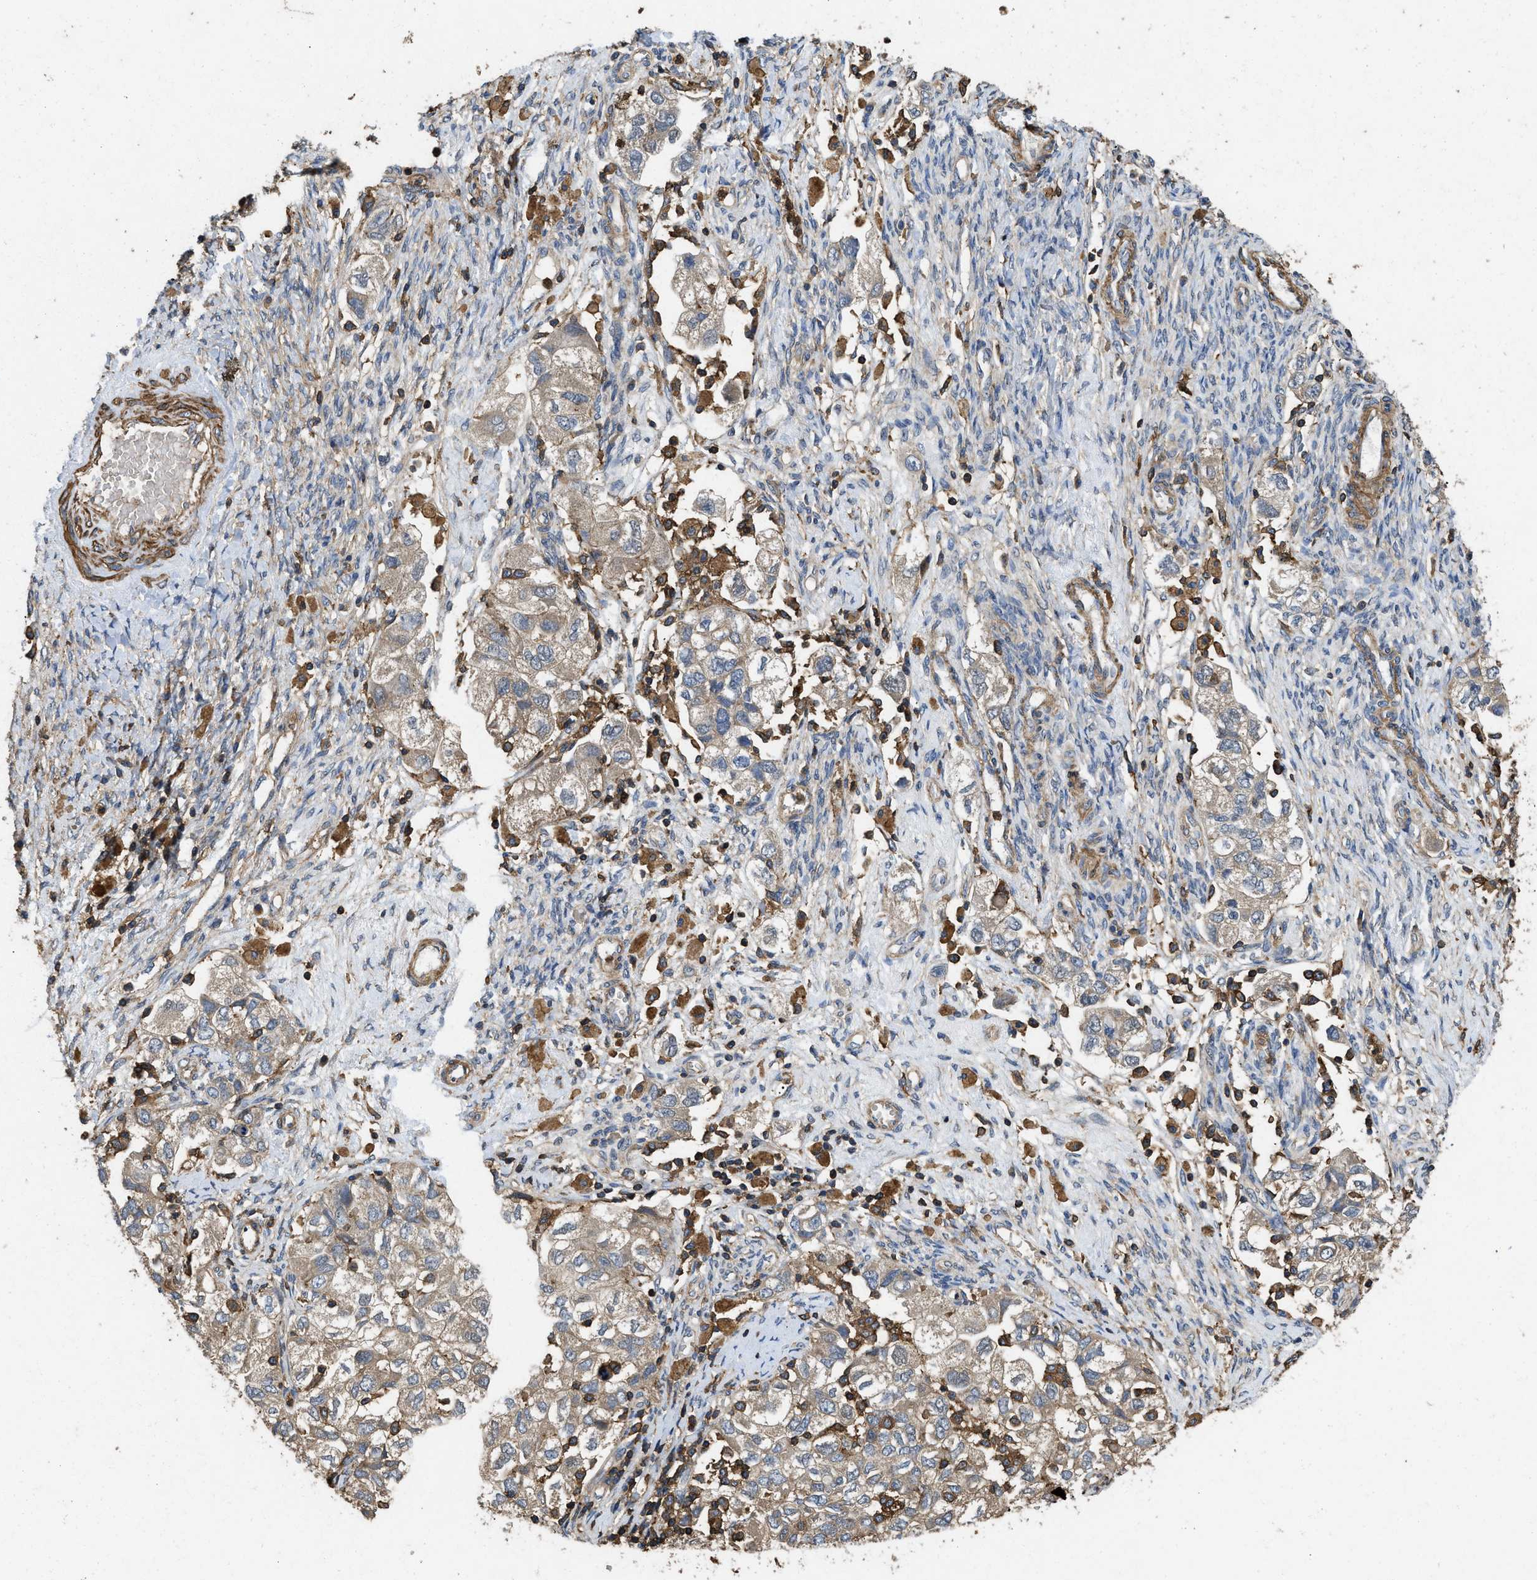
{"staining": {"intensity": "weak", "quantity": ">75%", "location": "cytoplasmic/membranous"}, "tissue": "ovarian cancer", "cell_type": "Tumor cells", "image_type": "cancer", "snomed": [{"axis": "morphology", "description": "Carcinoma, NOS"}, {"axis": "morphology", "description": "Cystadenocarcinoma, serous, NOS"}, {"axis": "topography", "description": "Ovary"}], "caption": "DAB immunohistochemical staining of ovarian cancer (carcinoma) reveals weak cytoplasmic/membranous protein positivity in approximately >75% of tumor cells. (DAB (3,3'-diaminobenzidine) IHC, brown staining for protein, blue staining for nuclei).", "gene": "LINGO2", "patient": {"sex": "female", "age": 69}}